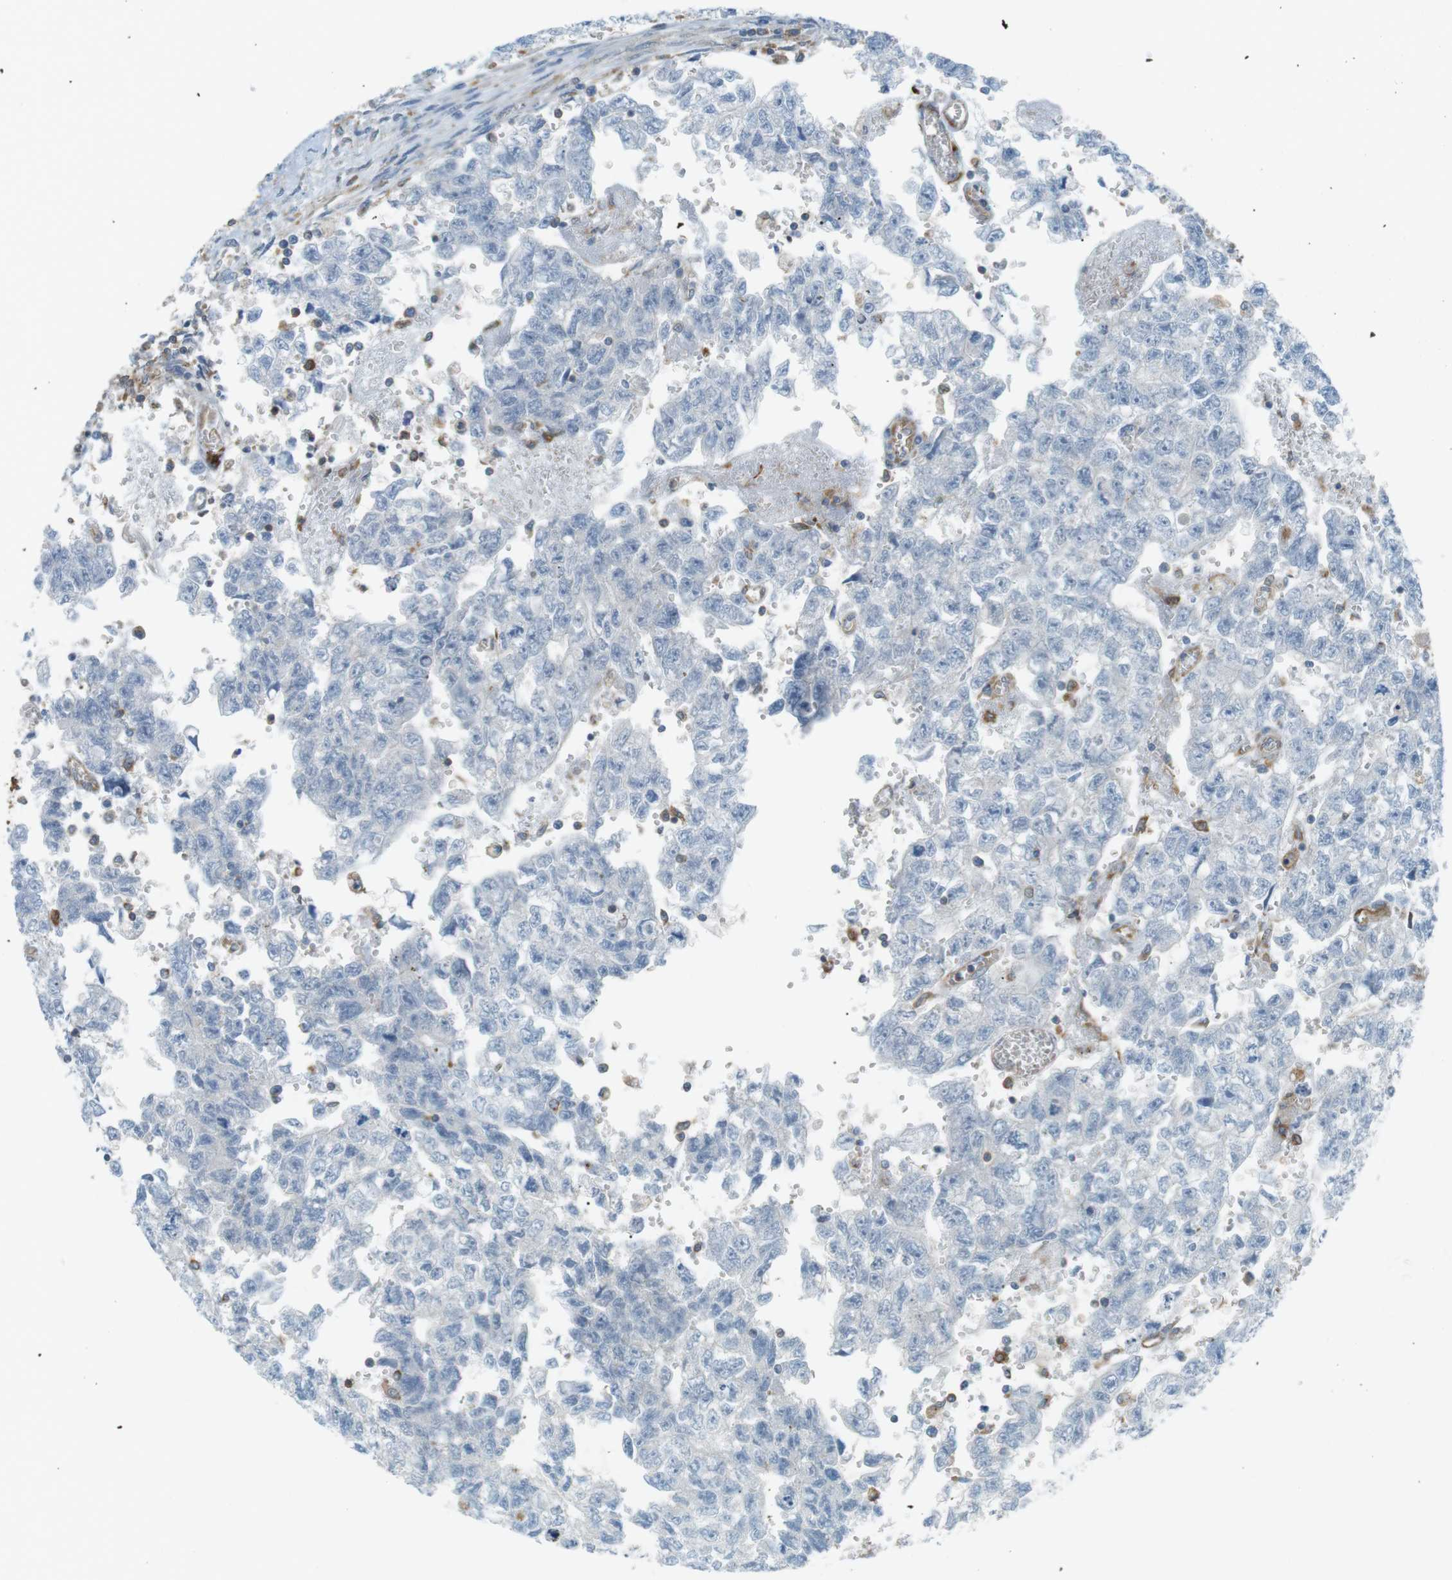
{"staining": {"intensity": "negative", "quantity": "none", "location": "none"}, "tissue": "testis cancer", "cell_type": "Tumor cells", "image_type": "cancer", "snomed": [{"axis": "morphology", "description": "Seminoma, NOS"}, {"axis": "morphology", "description": "Carcinoma, Embryonal, NOS"}, {"axis": "topography", "description": "Testis"}], "caption": "High magnification brightfield microscopy of testis cancer (embryonal carcinoma) stained with DAB (3,3'-diaminobenzidine) (brown) and counterstained with hematoxylin (blue): tumor cells show no significant staining.", "gene": "PEPD", "patient": {"sex": "male", "age": 38}}